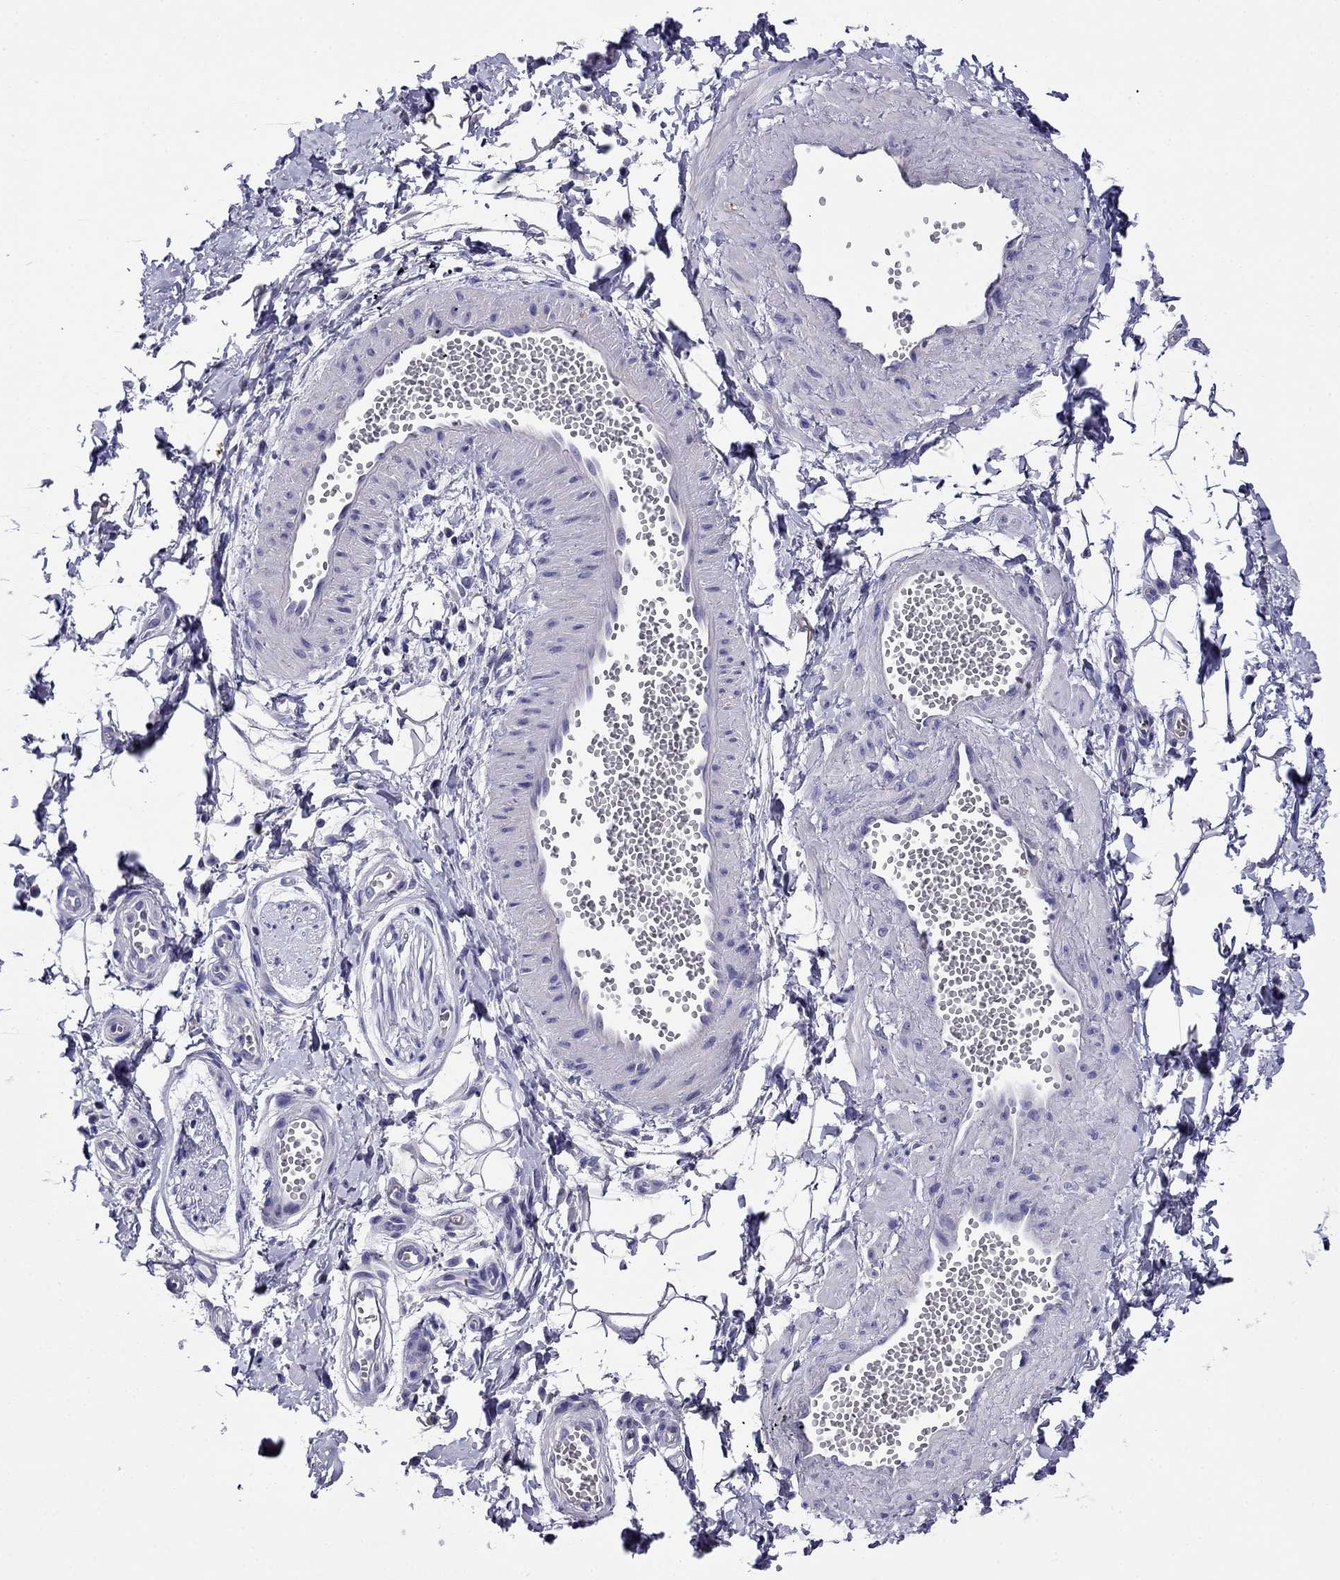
{"staining": {"intensity": "negative", "quantity": "none", "location": "none"}, "tissue": "adipose tissue", "cell_type": "Adipocytes", "image_type": "normal", "snomed": [{"axis": "morphology", "description": "Normal tissue, NOS"}, {"axis": "topography", "description": "Smooth muscle"}, {"axis": "topography", "description": "Peripheral nerve tissue"}], "caption": "Histopathology image shows no protein expression in adipocytes of benign adipose tissue.", "gene": "SCG2", "patient": {"sex": "male", "age": 22}}